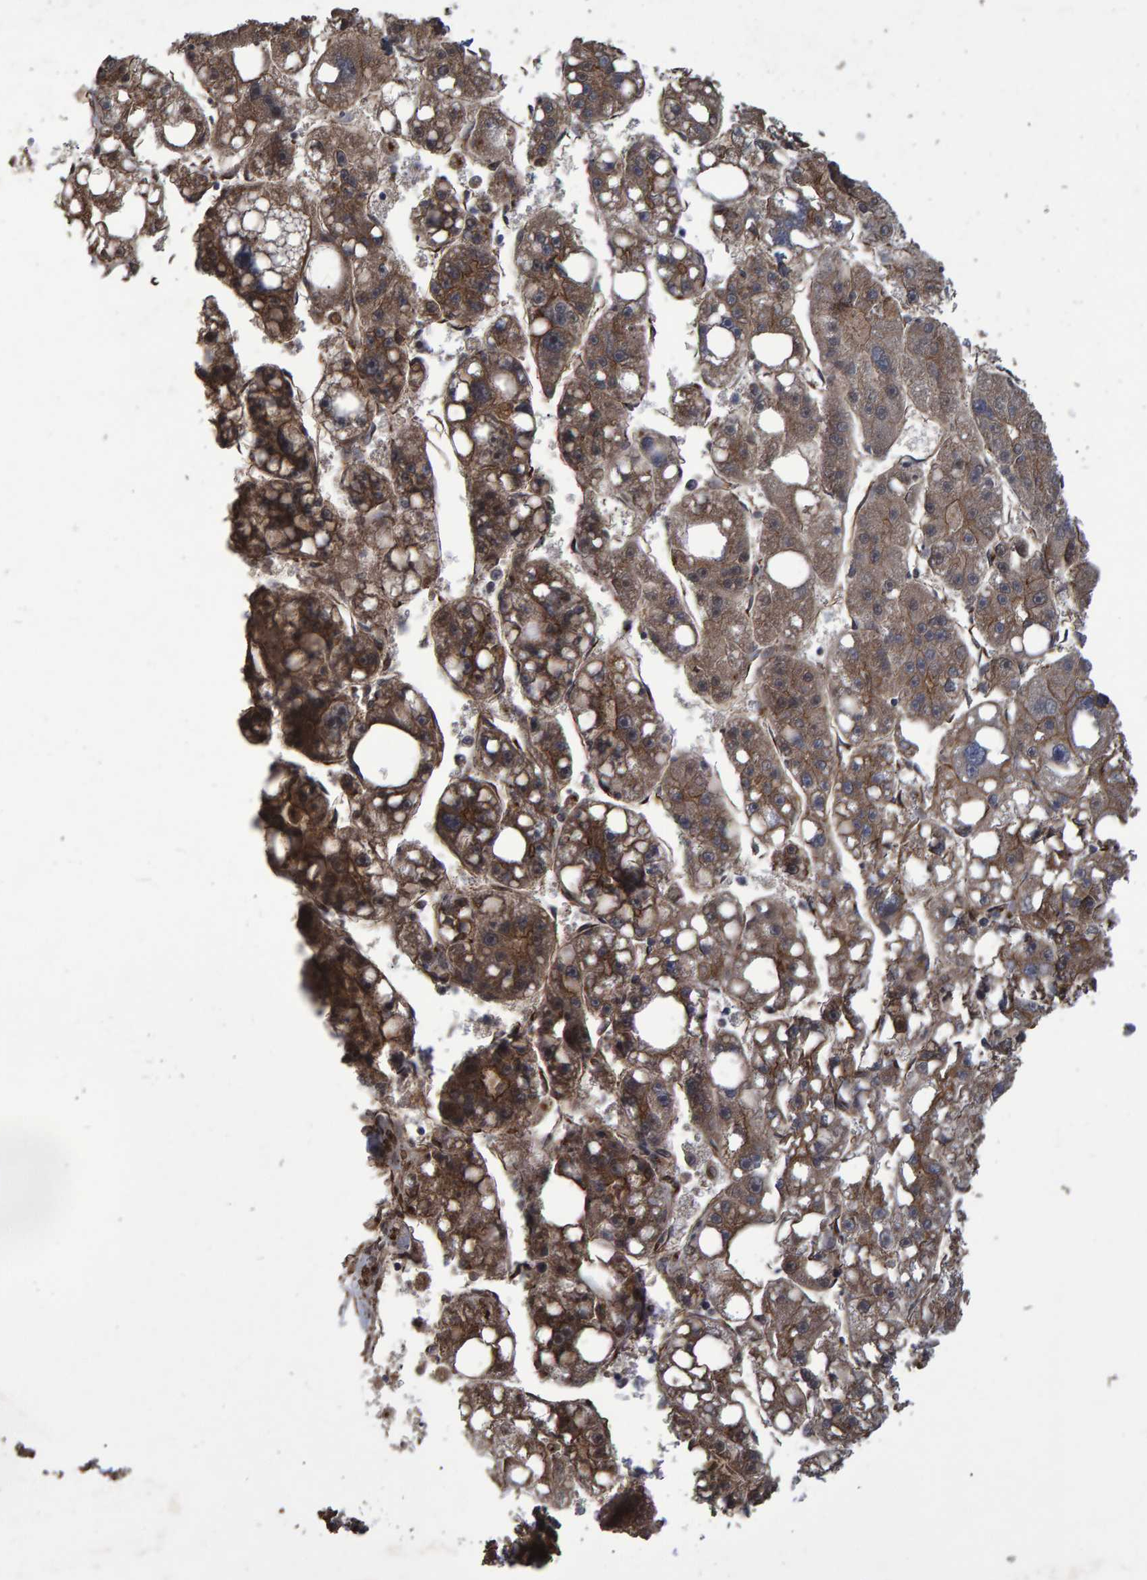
{"staining": {"intensity": "moderate", "quantity": ">75%", "location": "cytoplasmic/membranous"}, "tissue": "liver cancer", "cell_type": "Tumor cells", "image_type": "cancer", "snomed": [{"axis": "morphology", "description": "Carcinoma, Hepatocellular, NOS"}, {"axis": "topography", "description": "Liver"}], "caption": "Protein staining by immunohistochemistry (IHC) exhibits moderate cytoplasmic/membranous positivity in about >75% of tumor cells in hepatocellular carcinoma (liver).", "gene": "TRIM68", "patient": {"sex": "female", "age": 61}}